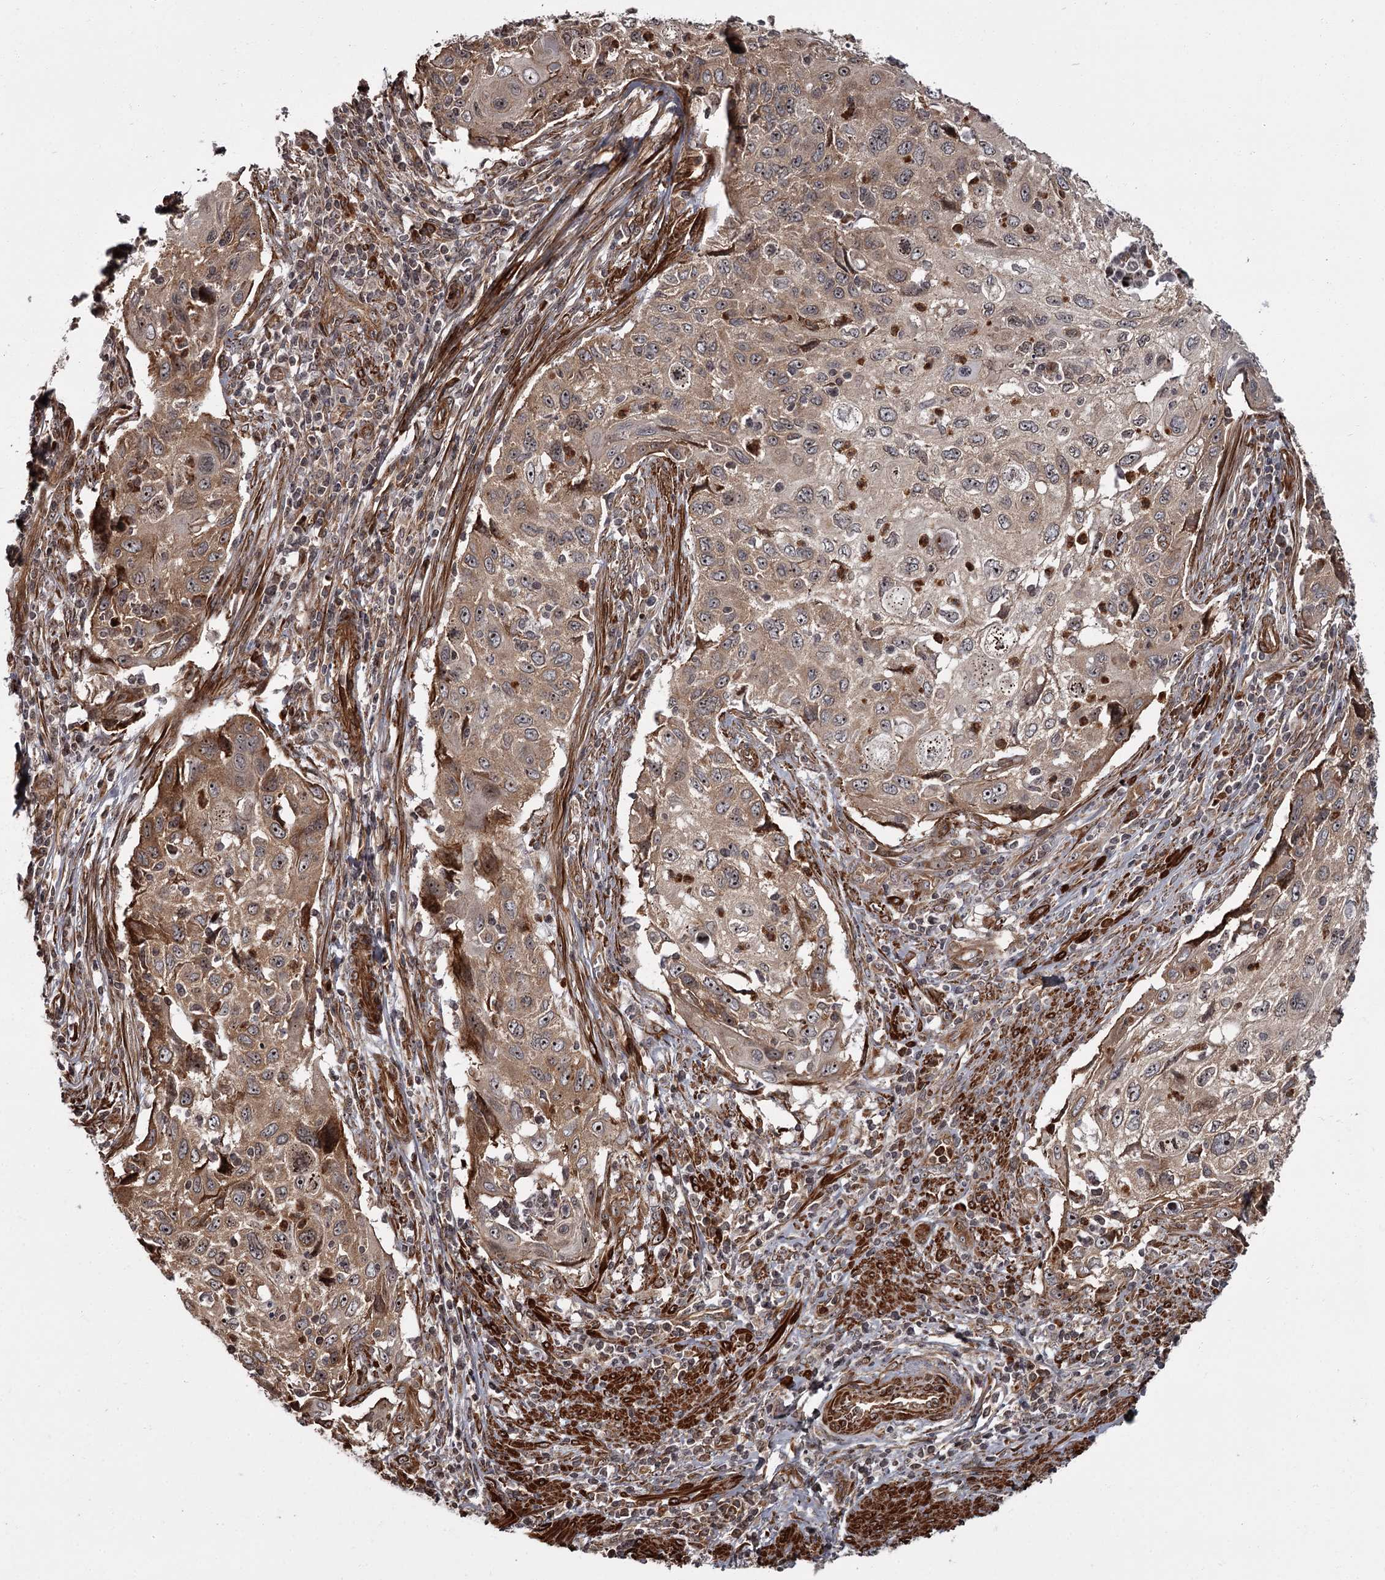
{"staining": {"intensity": "moderate", "quantity": ">75%", "location": "cytoplasmic/membranous,nuclear"}, "tissue": "cervical cancer", "cell_type": "Tumor cells", "image_type": "cancer", "snomed": [{"axis": "morphology", "description": "Squamous cell carcinoma, NOS"}, {"axis": "topography", "description": "Cervix"}], "caption": "This photomicrograph displays IHC staining of human cervical cancer (squamous cell carcinoma), with medium moderate cytoplasmic/membranous and nuclear positivity in about >75% of tumor cells.", "gene": "THAP9", "patient": {"sex": "female", "age": 70}}